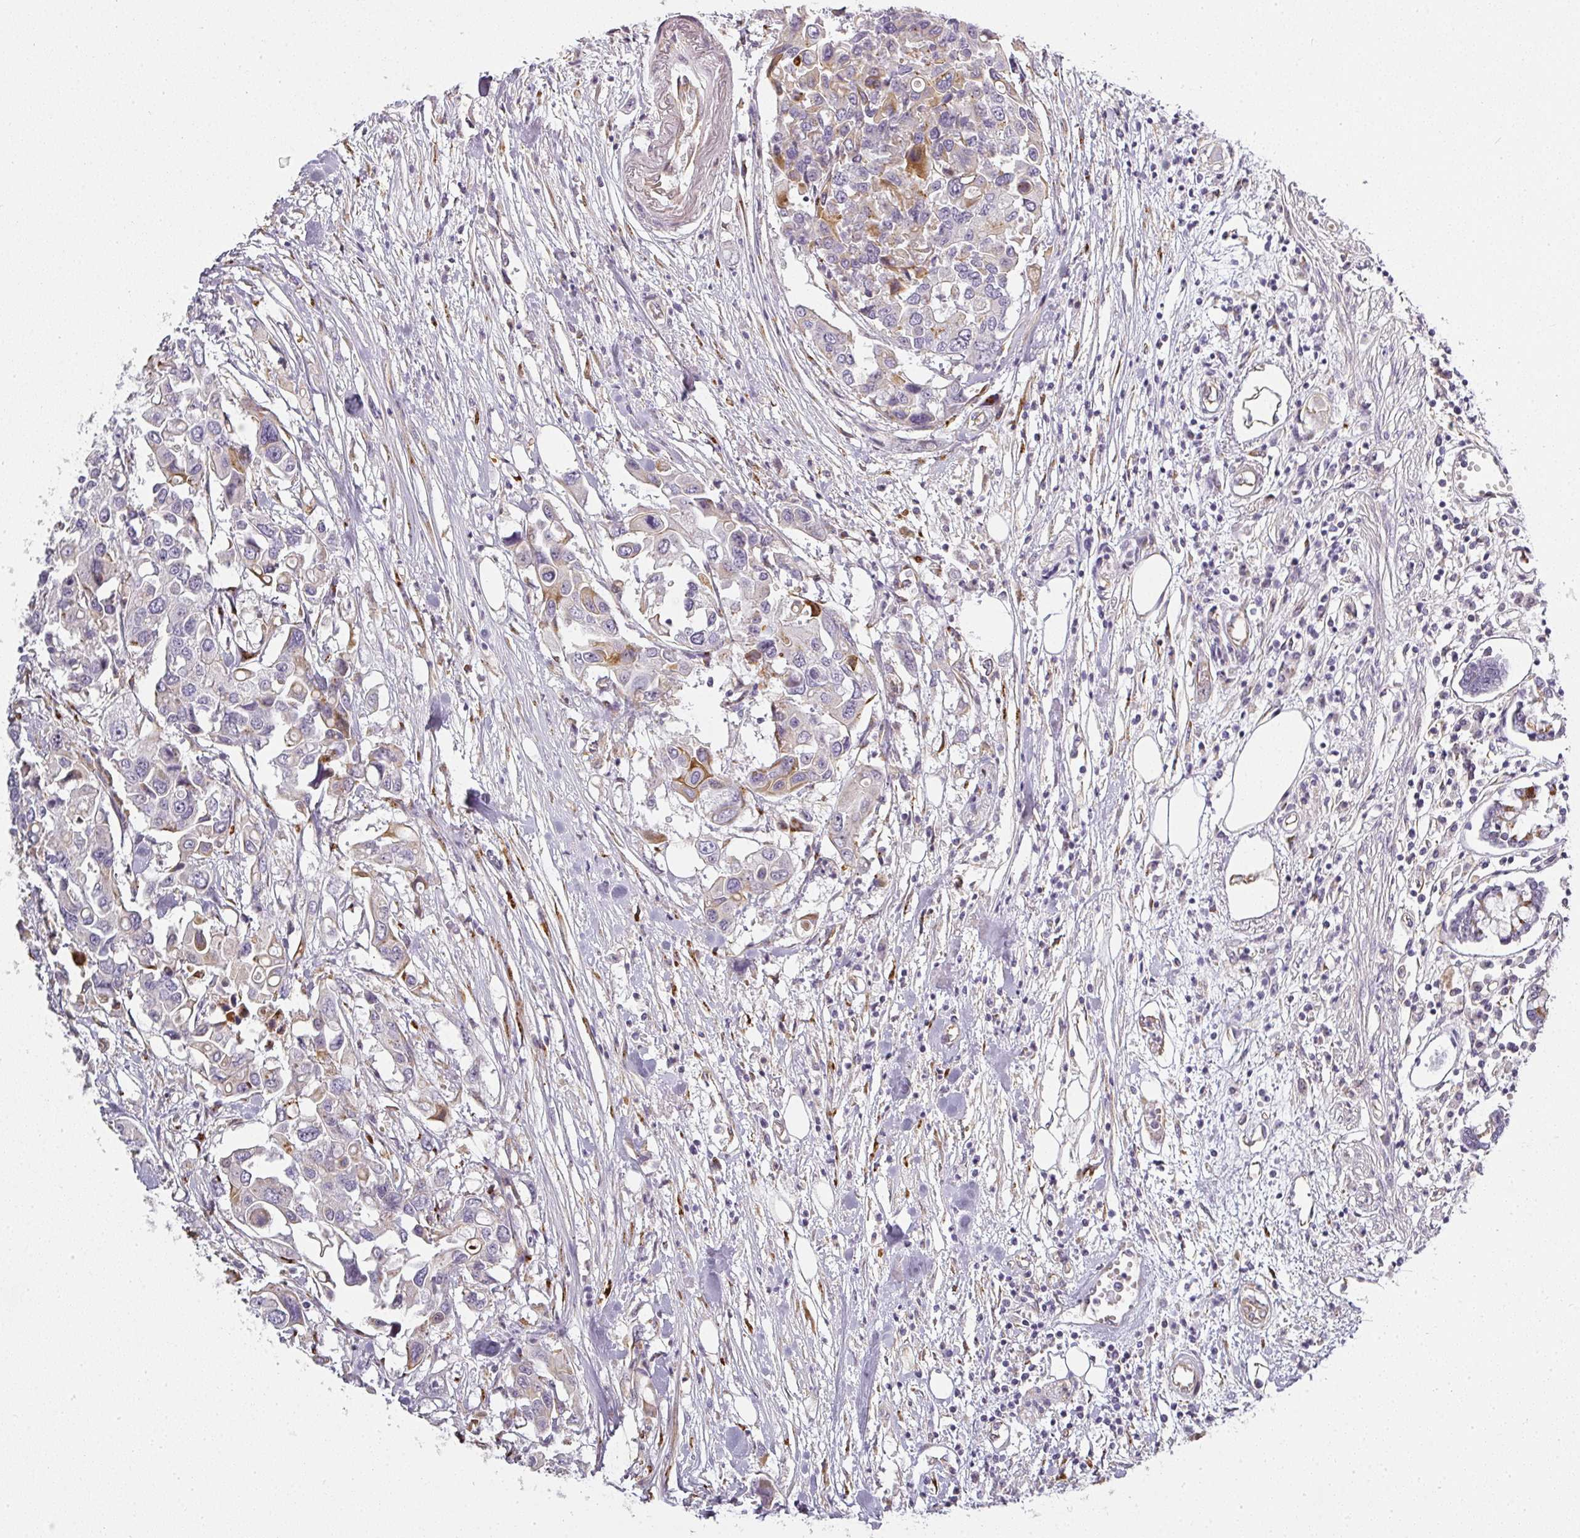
{"staining": {"intensity": "moderate", "quantity": "<25%", "location": "cytoplasmic/membranous"}, "tissue": "colorectal cancer", "cell_type": "Tumor cells", "image_type": "cancer", "snomed": [{"axis": "morphology", "description": "Adenocarcinoma, NOS"}, {"axis": "topography", "description": "Colon"}], "caption": "Adenocarcinoma (colorectal) was stained to show a protein in brown. There is low levels of moderate cytoplasmic/membranous expression in approximately <25% of tumor cells.", "gene": "ATP8B2", "patient": {"sex": "male", "age": 77}}